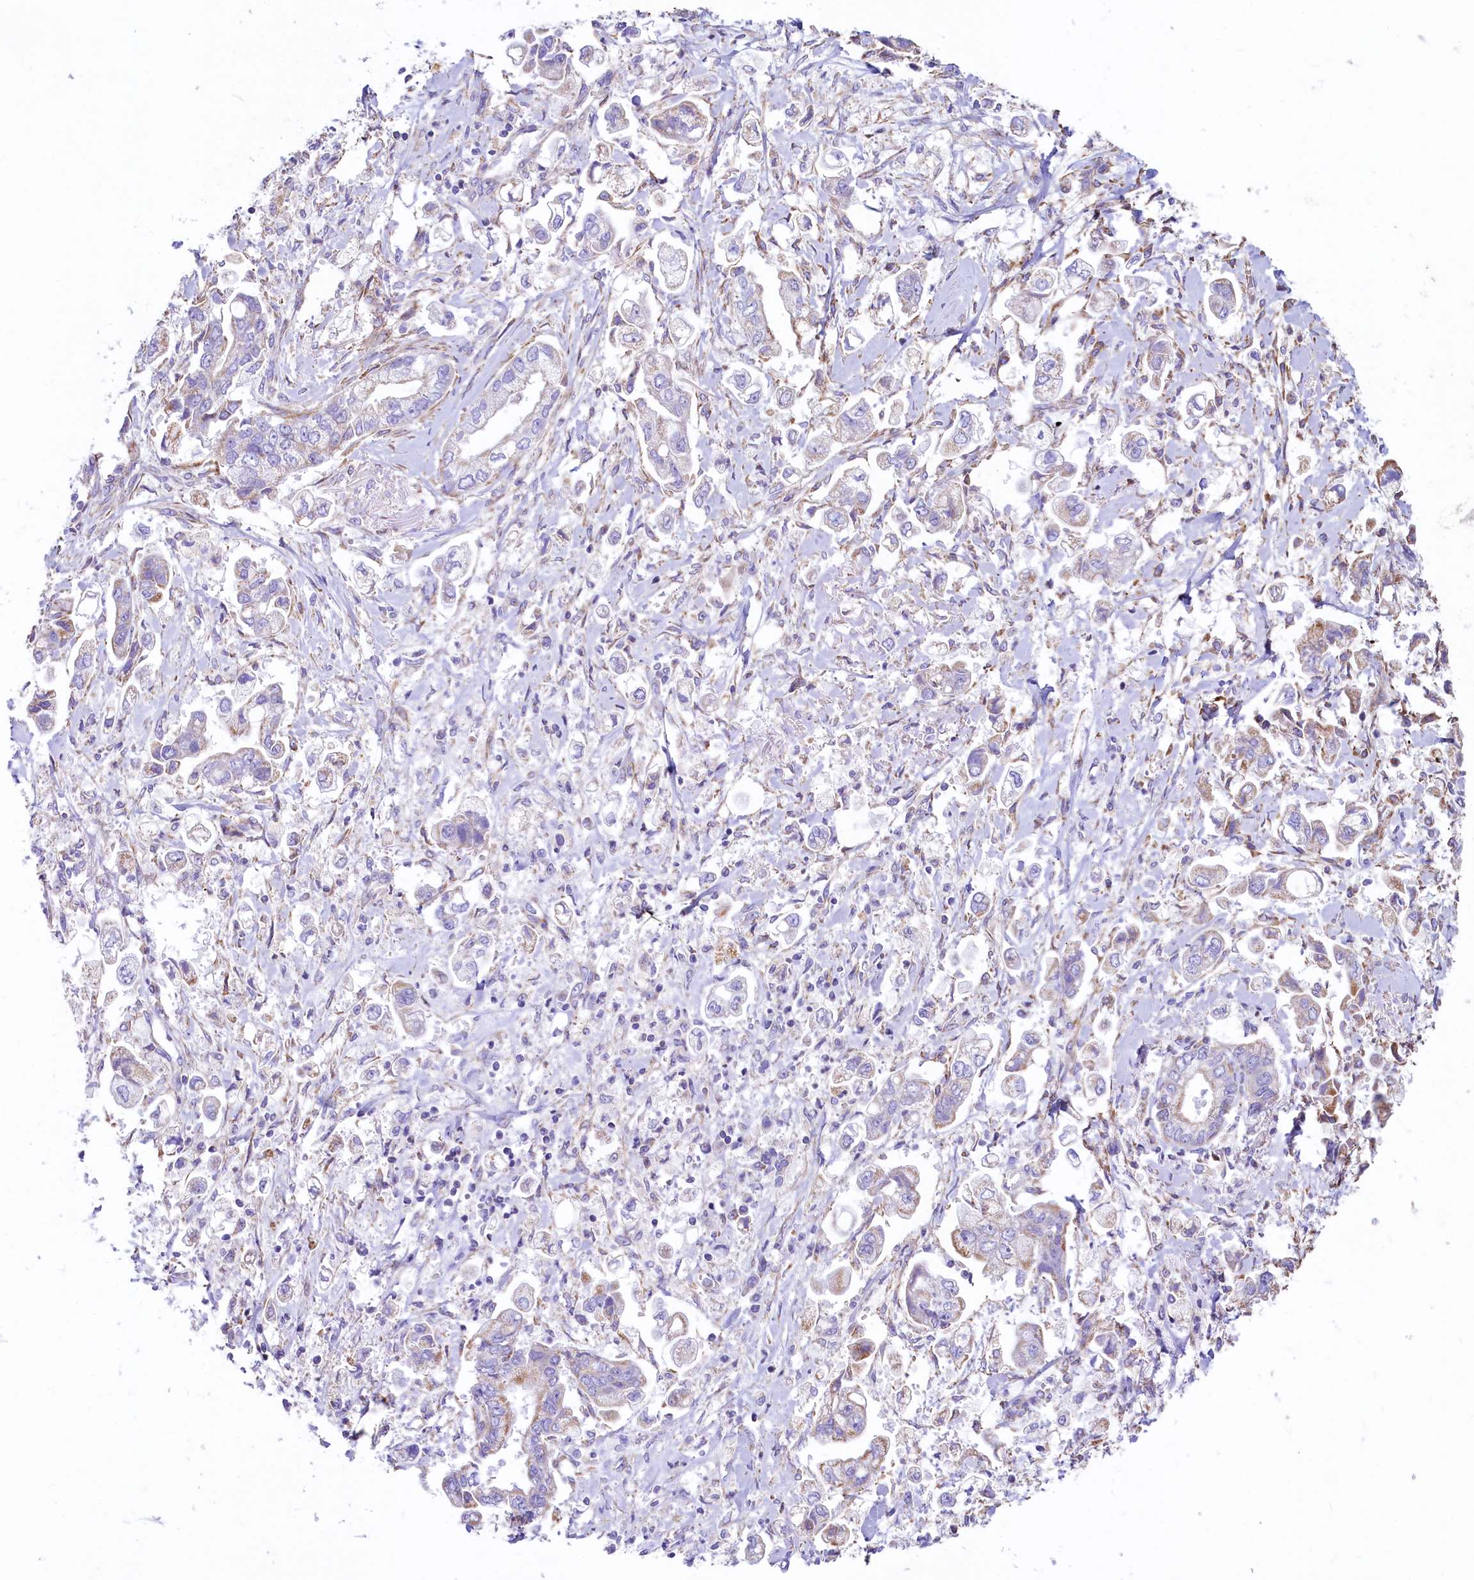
{"staining": {"intensity": "negative", "quantity": "none", "location": "none"}, "tissue": "stomach cancer", "cell_type": "Tumor cells", "image_type": "cancer", "snomed": [{"axis": "morphology", "description": "Adenocarcinoma, NOS"}, {"axis": "topography", "description": "Stomach"}], "caption": "There is no significant staining in tumor cells of stomach cancer (adenocarcinoma).", "gene": "VWCE", "patient": {"sex": "male", "age": 62}}